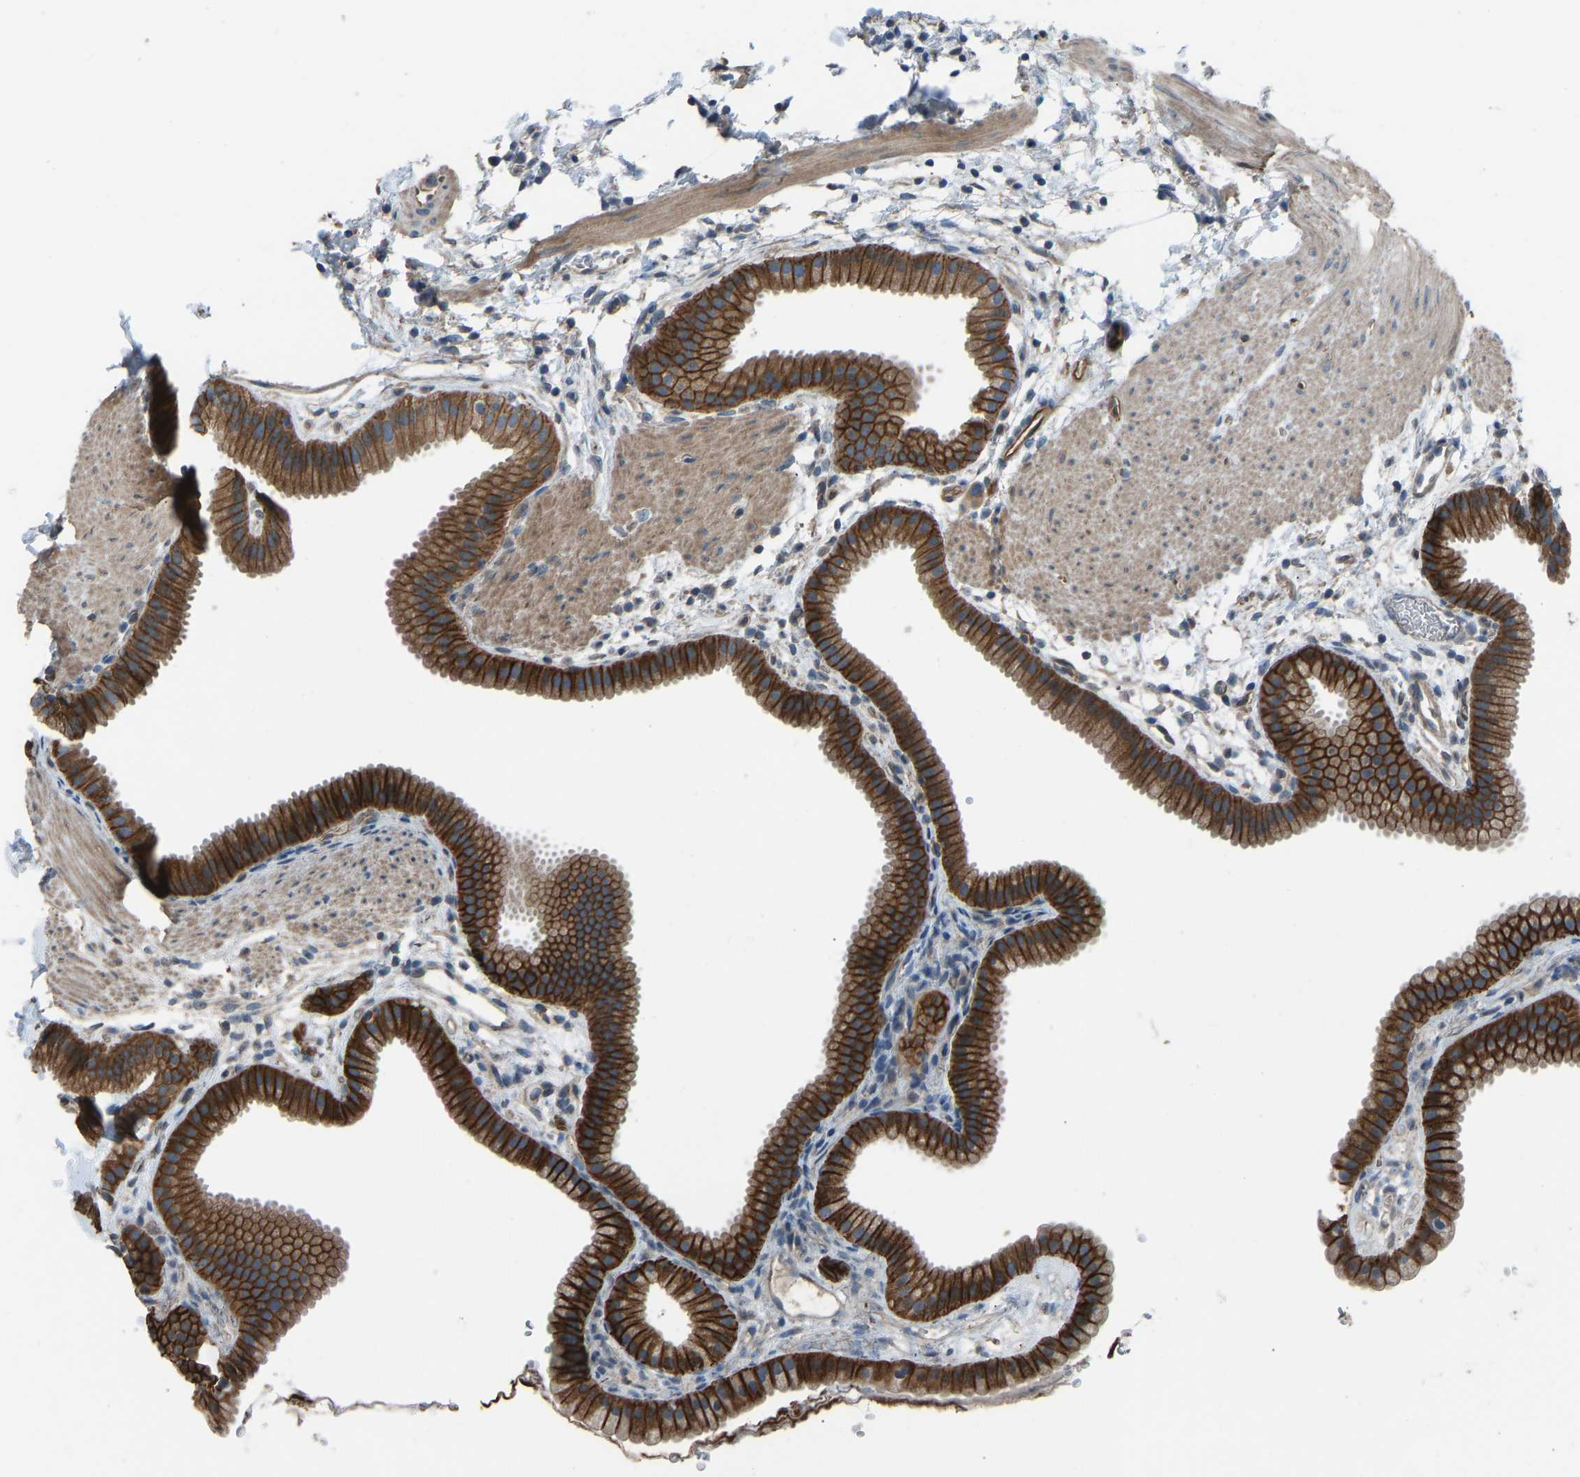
{"staining": {"intensity": "strong", "quantity": ">75%", "location": "cytoplasmic/membranous"}, "tissue": "gallbladder", "cell_type": "Glandular cells", "image_type": "normal", "snomed": [{"axis": "morphology", "description": "Normal tissue, NOS"}, {"axis": "topography", "description": "Gallbladder"}], "caption": "Immunohistochemical staining of normal human gallbladder exhibits strong cytoplasmic/membranous protein expression in about >75% of glandular cells.", "gene": "SLC43A1", "patient": {"sex": "female", "age": 64}}